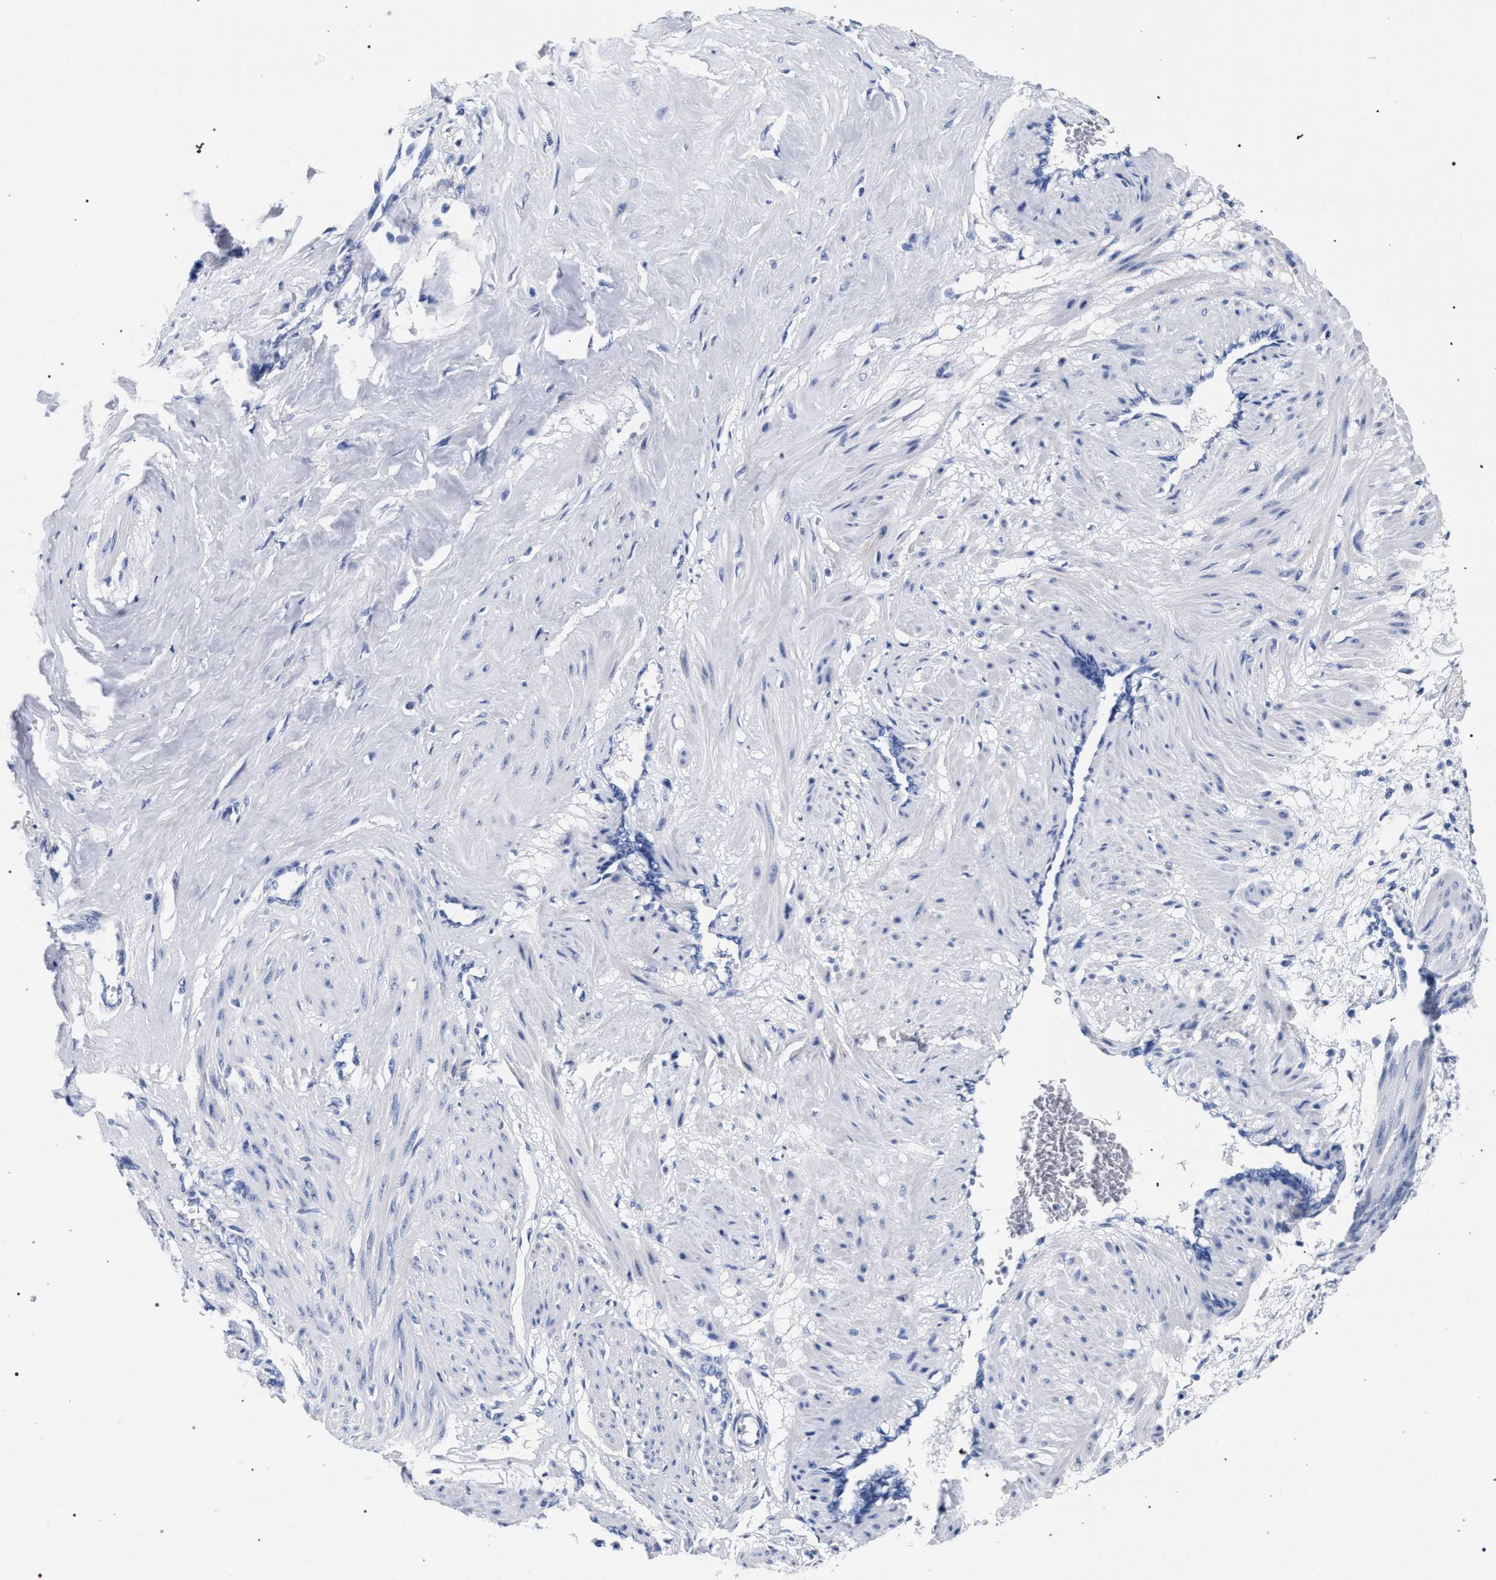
{"staining": {"intensity": "negative", "quantity": "none", "location": "none"}, "tissue": "smooth muscle", "cell_type": "Smooth muscle cells", "image_type": "normal", "snomed": [{"axis": "morphology", "description": "Normal tissue, NOS"}, {"axis": "topography", "description": "Endometrium"}], "caption": "Normal smooth muscle was stained to show a protein in brown. There is no significant positivity in smooth muscle cells. (Stains: DAB immunohistochemistry (IHC) with hematoxylin counter stain, Microscopy: brightfield microscopy at high magnification).", "gene": "AKAP4", "patient": {"sex": "female", "age": 33}}